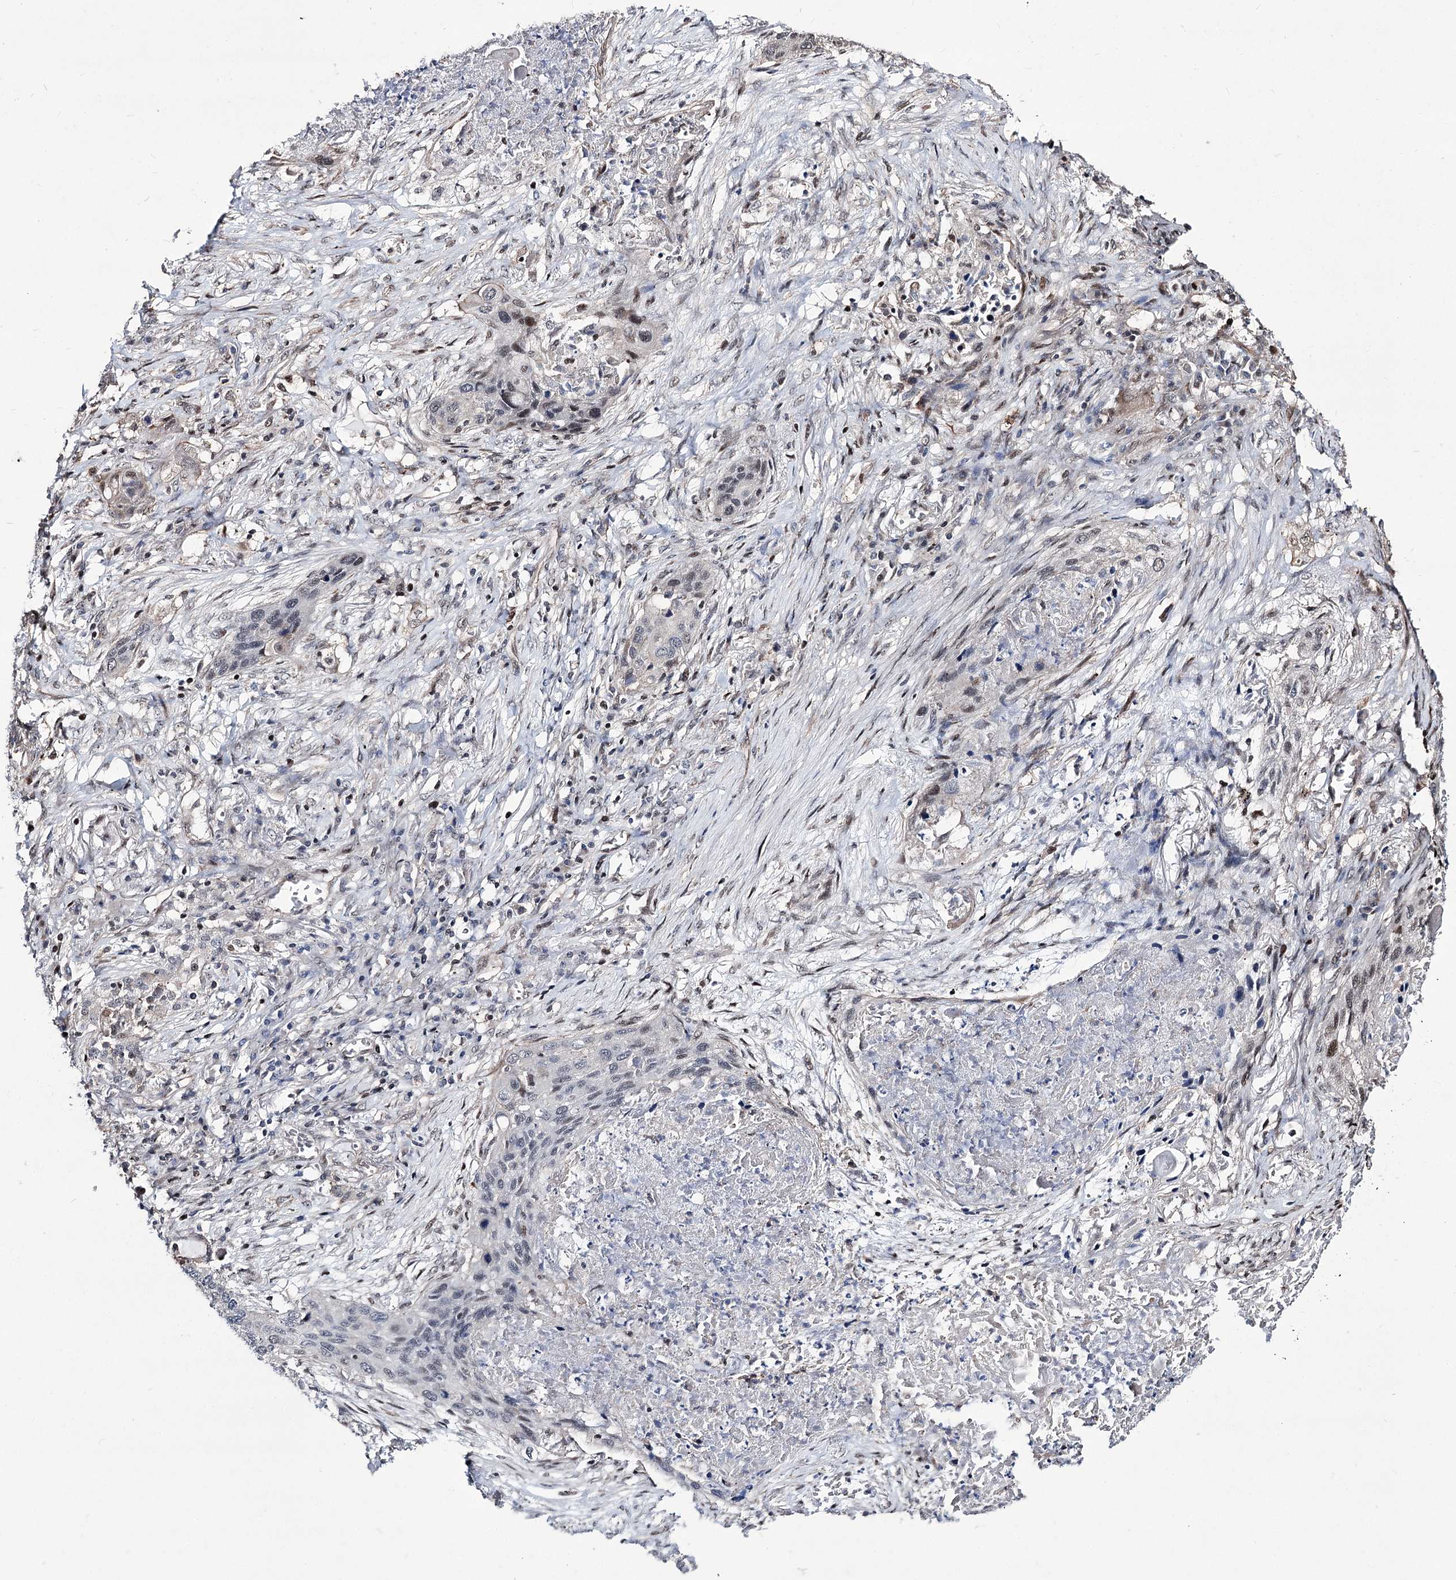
{"staining": {"intensity": "moderate", "quantity": "<25%", "location": "nuclear"}, "tissue": "lung cancer", "cell_type": "Tumor cells", "image_type": "cancer", "snomed": [{"axis": "morphology", "description": "Squamous cell carcinoma, NOS"}, {"axis": "topography", "description": "Lung"}], "caption": "Protein staining of lung cancer (squamous cell carcinoma) tissue displays moderate nuclear positivity in approximately <25% of tumor cells. The staining was performed using DAB to visualize the protein expression in brown, while the nuclei were stained in blue with hematoxylin (Magnification: 20x).", "gene": "CHMP7", "patient": {"sex": "female", "age": 63}}